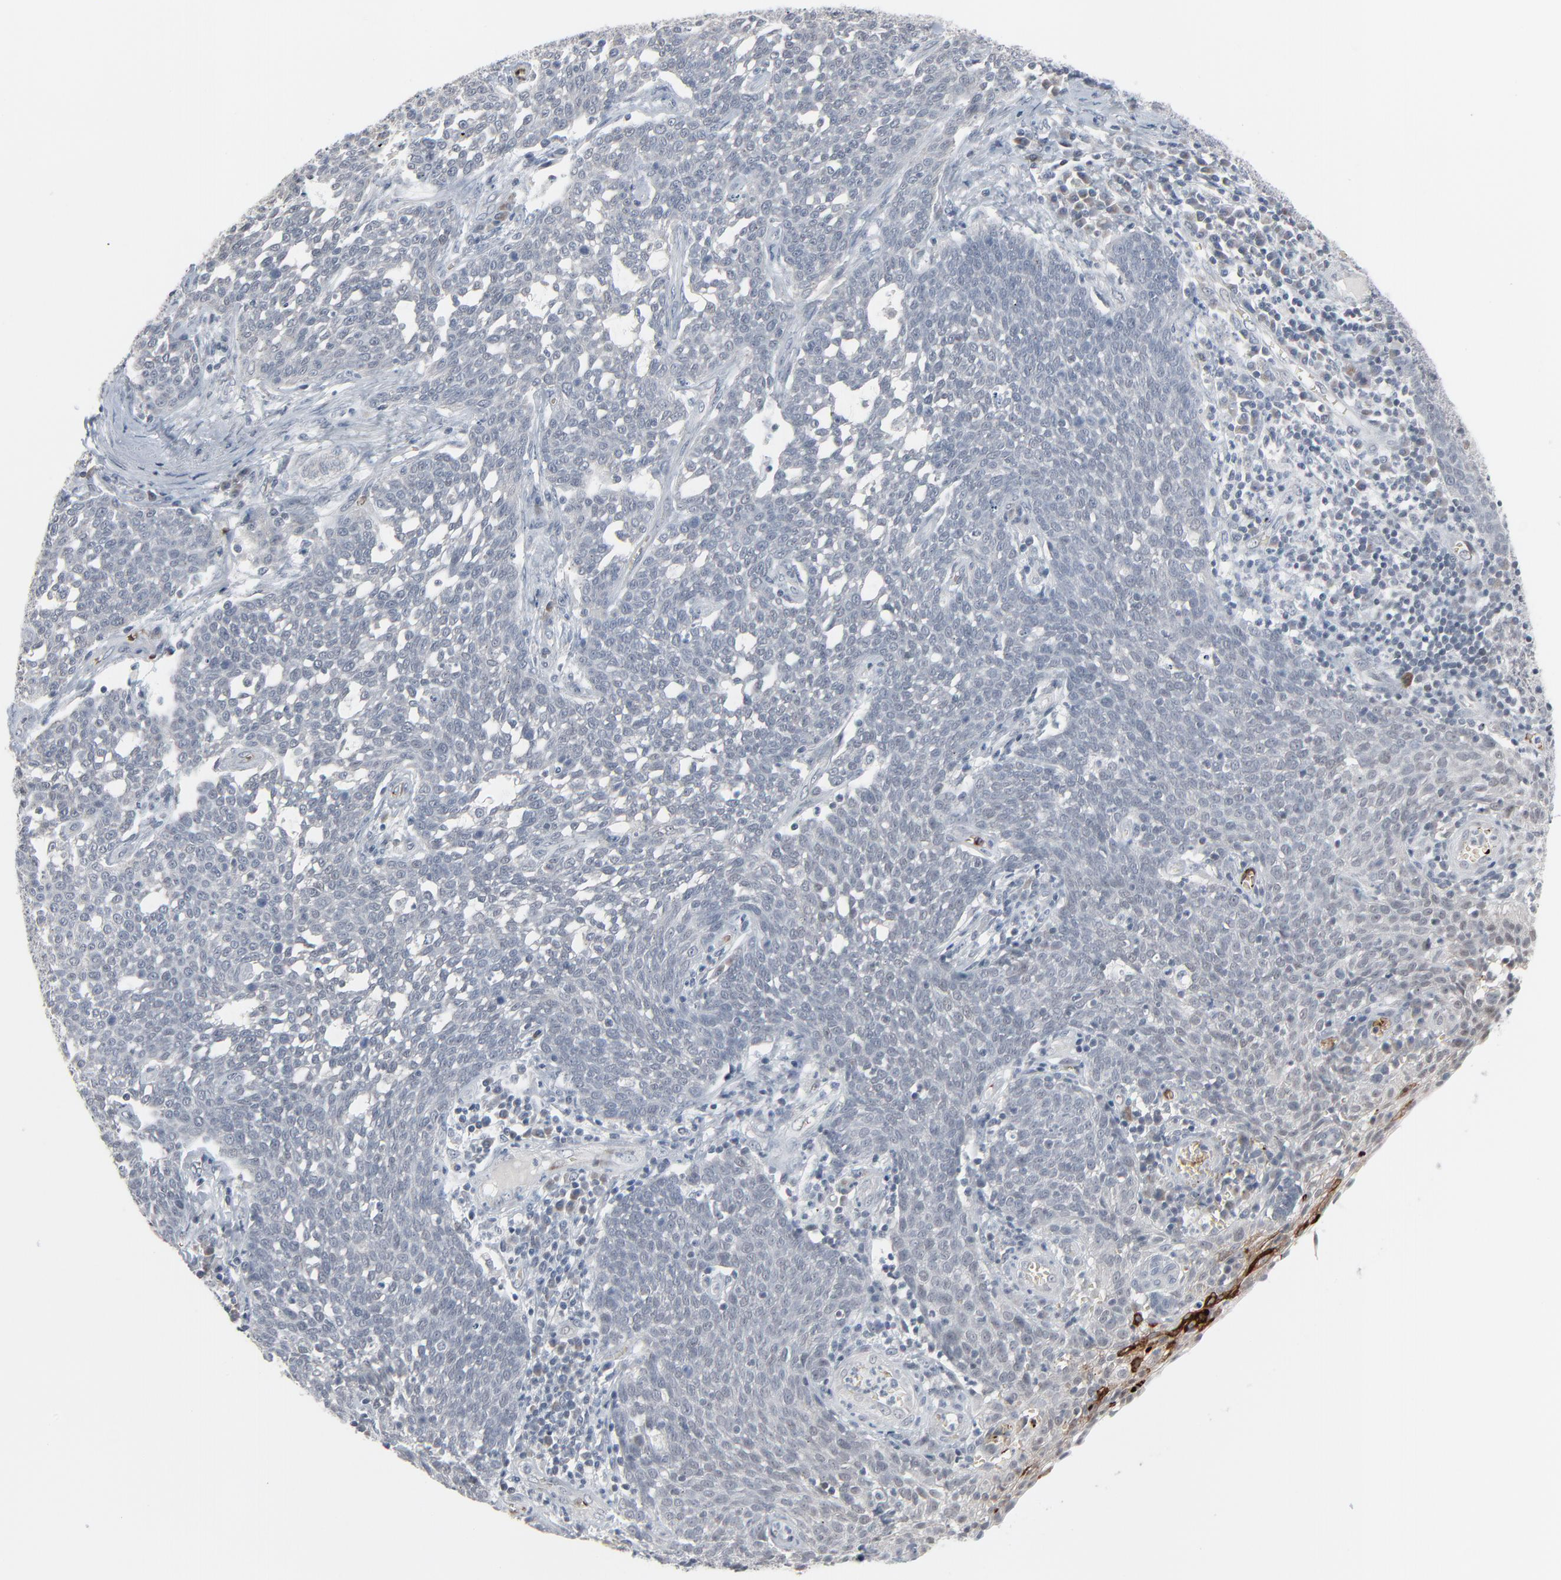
{"staining": {"intensity": "negative", "quantity": "none", "location": "none"}, "tissue": "cervical cancer", "cell_type": "Tumor cells", "image_type": "cancer", "snomed": [{"axis": "morphology", "description": "Squamous cell carcinoma, NOS"}, {"axis": "topography", "description": "Cervix"}], "caption": "The micrograph shows no significant staining in tumor cells of squamous cell carcinoma (cervical).", "gene": "SAGE1", "patient": {"sex": "female", "age": 34}}